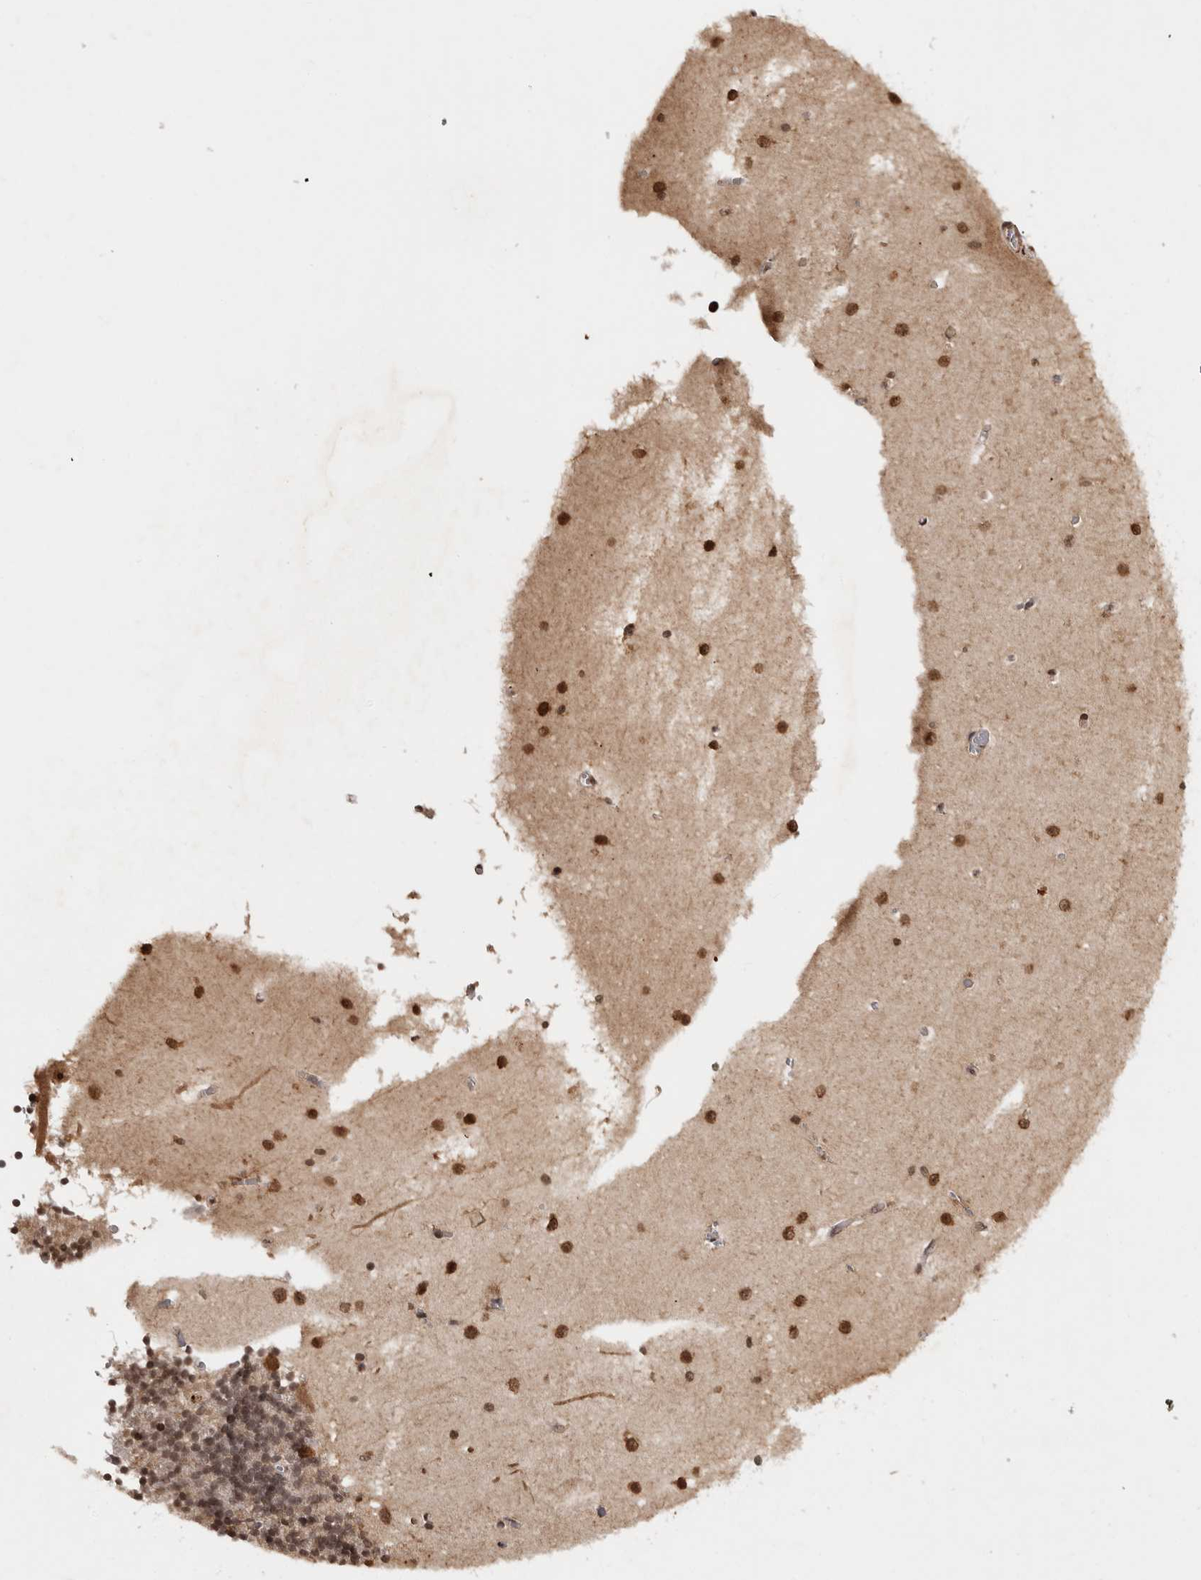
{"staining": {"intensity": "weak", "quantity": ">75%", "location": "nuclear"}, "tissue": "cerebellum", "cell_type": "Cells in granular layer", "image_type": "normal", "snomed": [{"axis": "morphology", "description": "Normal tissue, NOS"}, {"axis": "topography", "description": "Cerebellum"}], "caption": "Immunohistochemical staining of unremarkable cerebellum exhibits low levels of weak nuclear positivity in about >75% of cells in granular layer.", "gene": "ZNF83", "patient": {"sex": "male", "age": 37}}